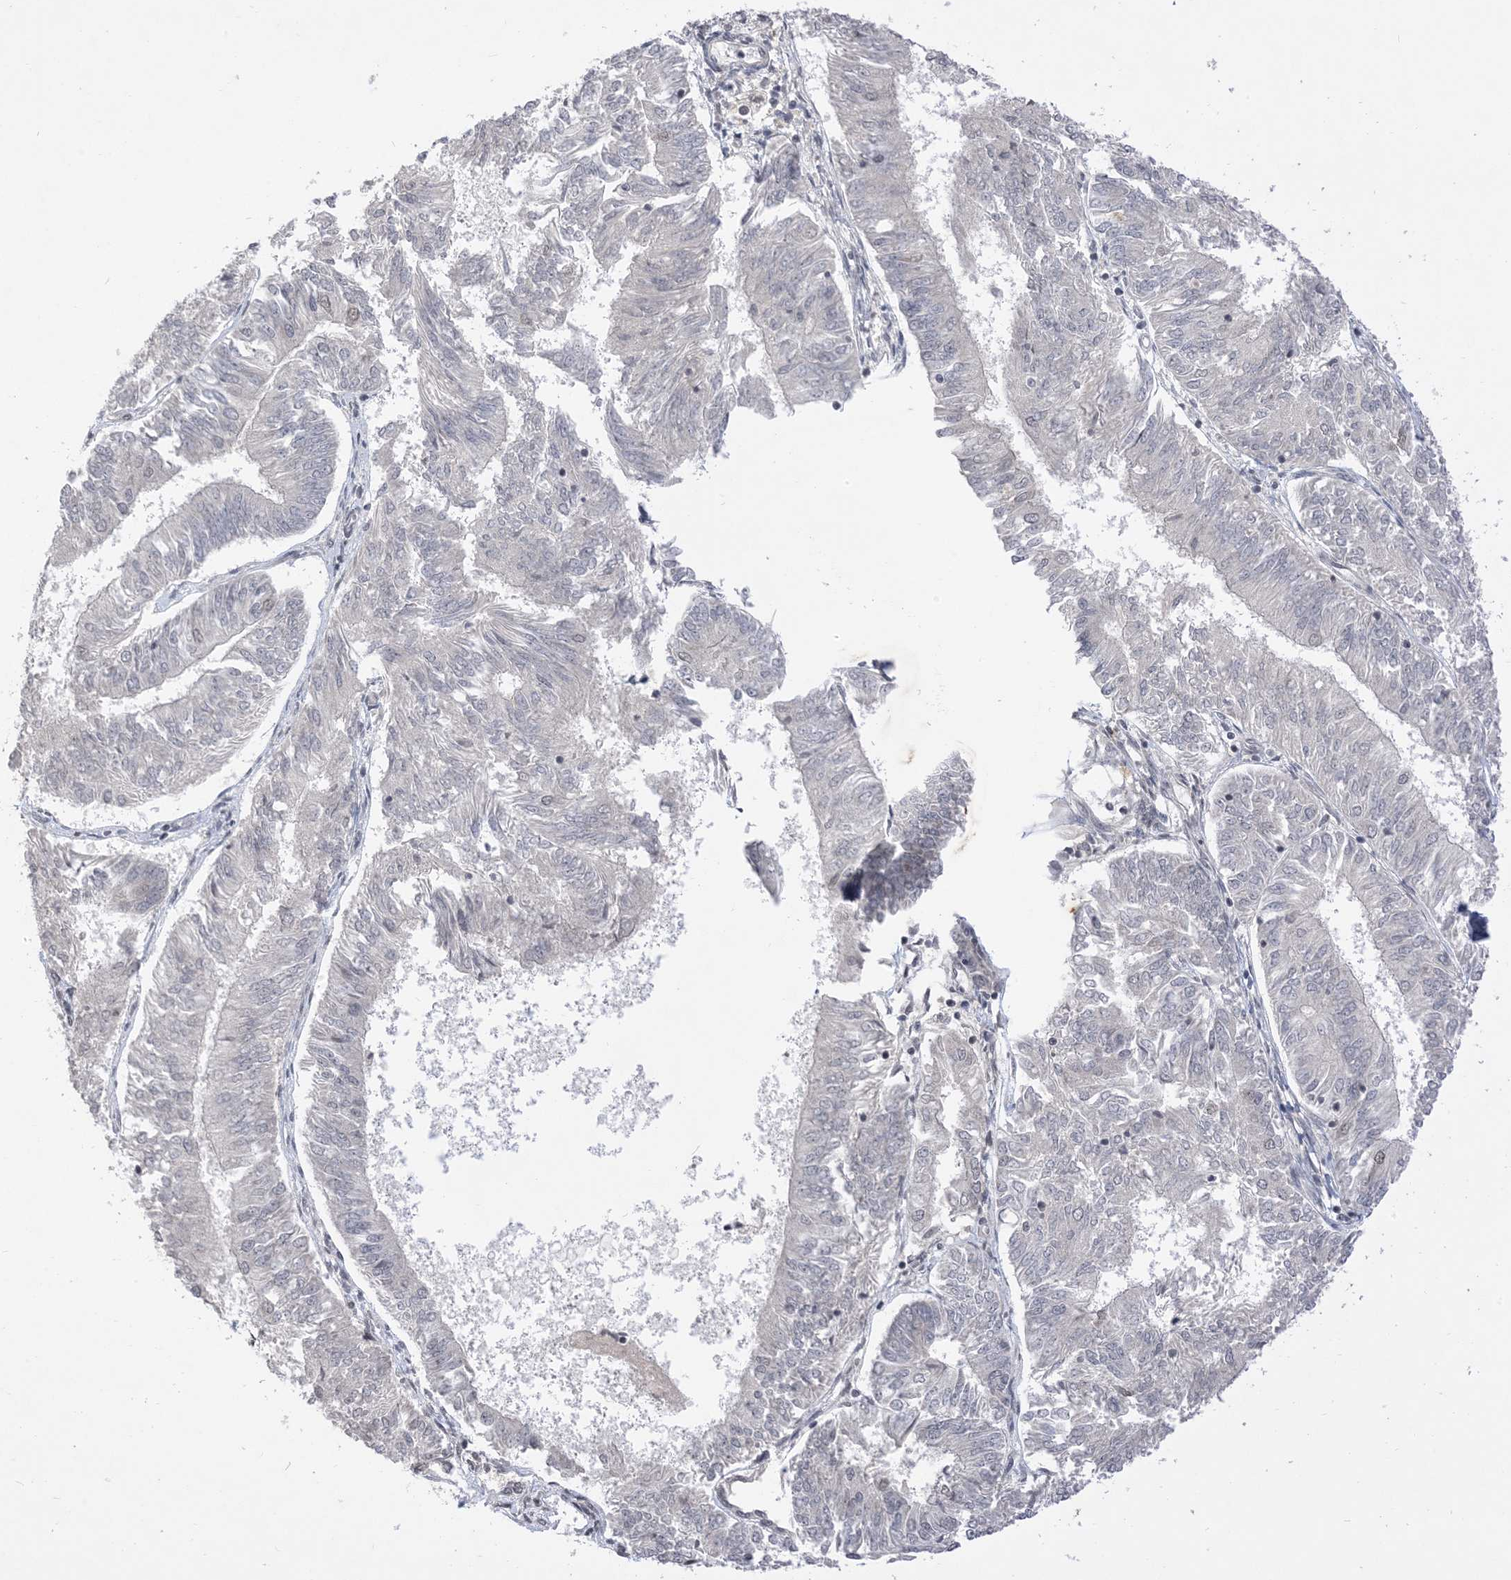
{"staining": {"intensity": "negative", "quantity": "none", "location": "none"}, "tissue": "endometrial cancer", "cell_type": "Tumor cells", "image_type": "cancer", "snomed": [{"axis": "morphology", "description": "Adenocarcinoma, NOS"}, {"axis": "topography", "description": "Endometrium"}], "caption": "The photomicrograph demonstrates no staining of tumor cells in adenocarcinoma (endometrial).", "gene": "RANBP9", "patient": {"sex": "female", "age": 58}}